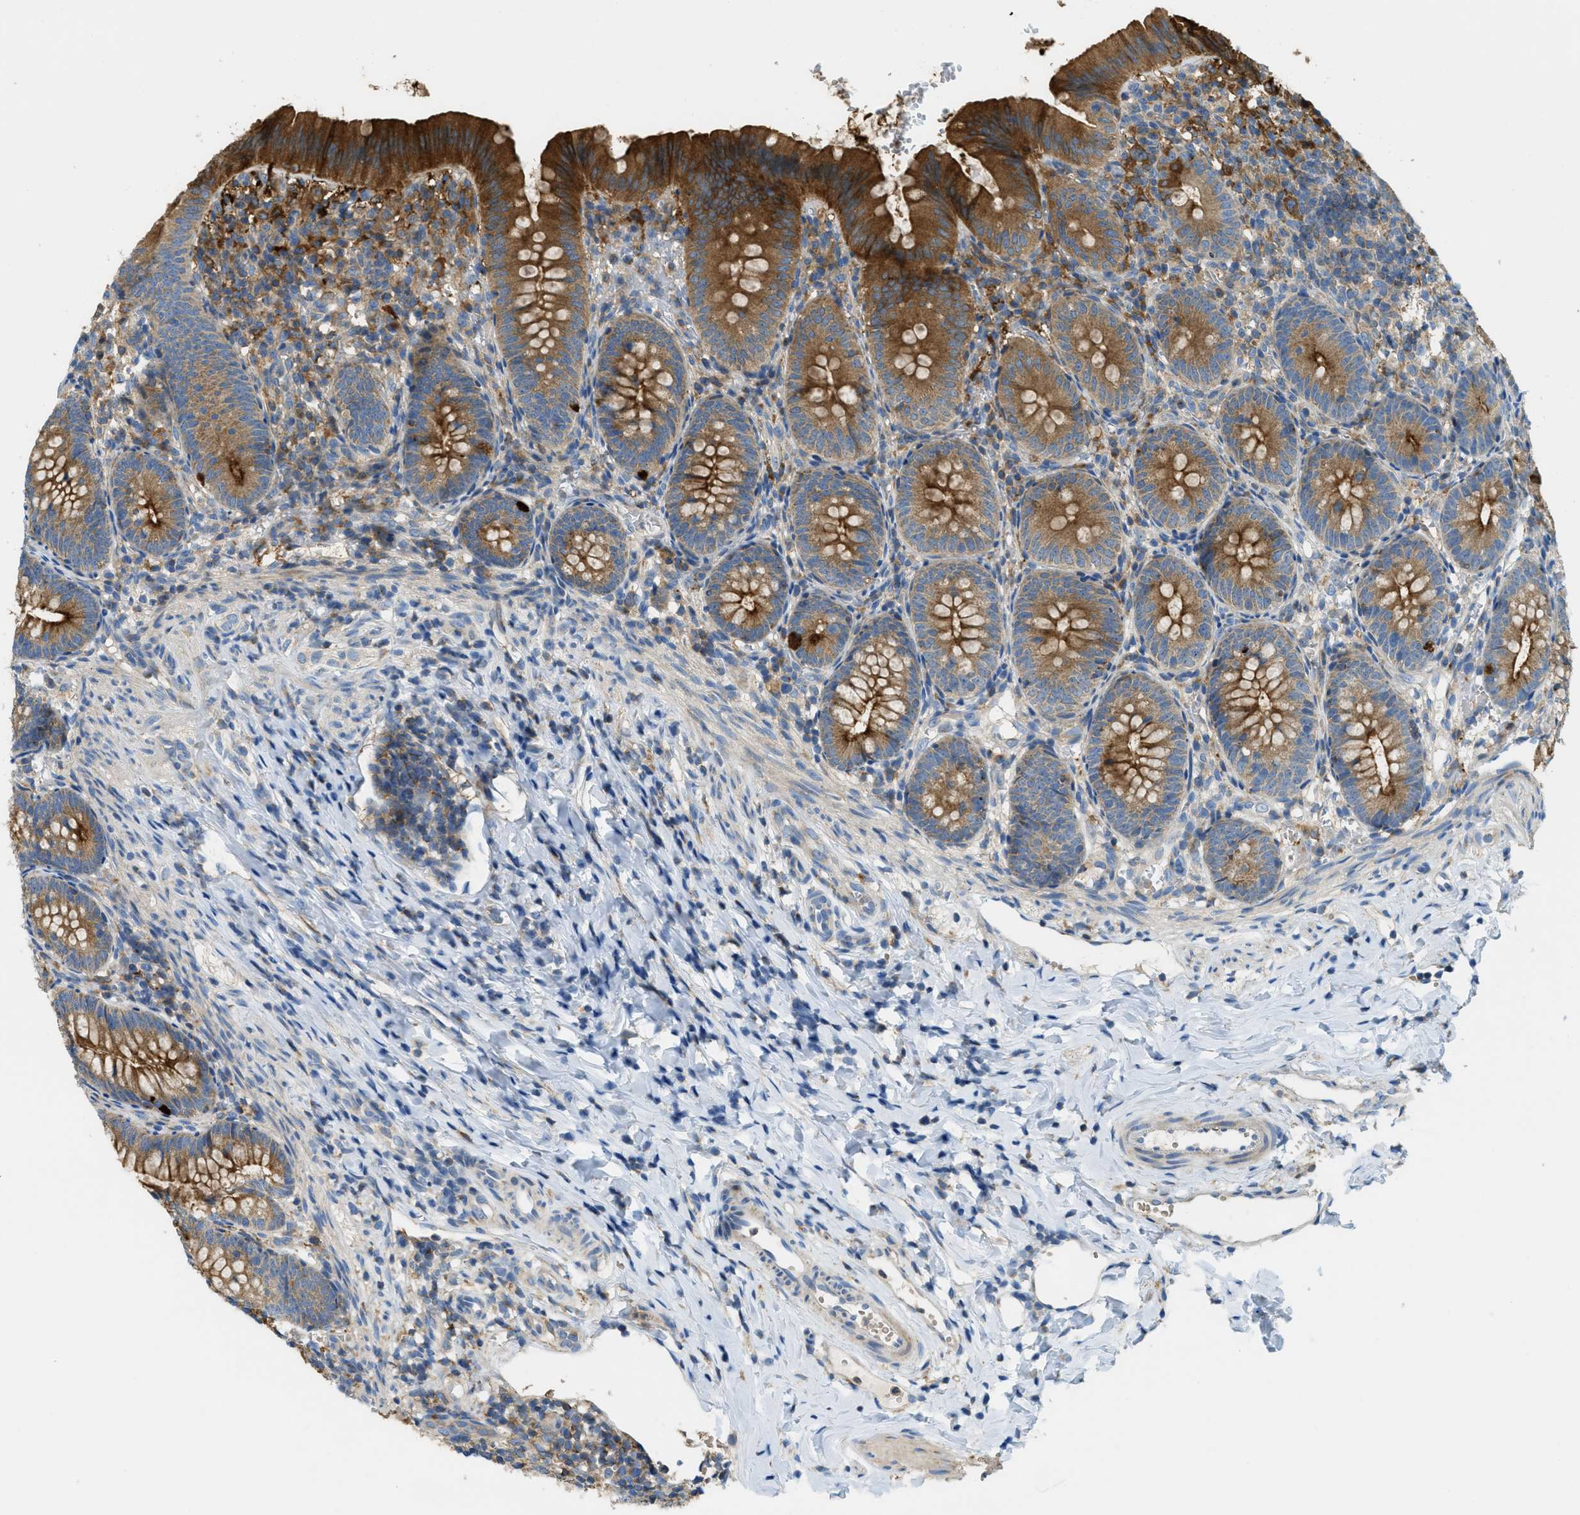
{"staining": {"intensity": "strong", "quantity": ">75%", "location": "cytoplasmic/membranous"}, "tissue": "appendix", "cell_type": "Glandular cells", "image_type": "normal", "snomed": [{"axis": "morphology", "description": "Normal tissue, NOS"}, {"axis": "topography", "description": "Appendix"}], "caption": "A high amount of strong cytoplasmic/membranous staining is seen in about >75% of glandular cells in benign appendix. The protein is shown in brown color, while the nuclei are stained blue.", "gene": "RFFL", "patient": {"sex": "male", "age": 1}}